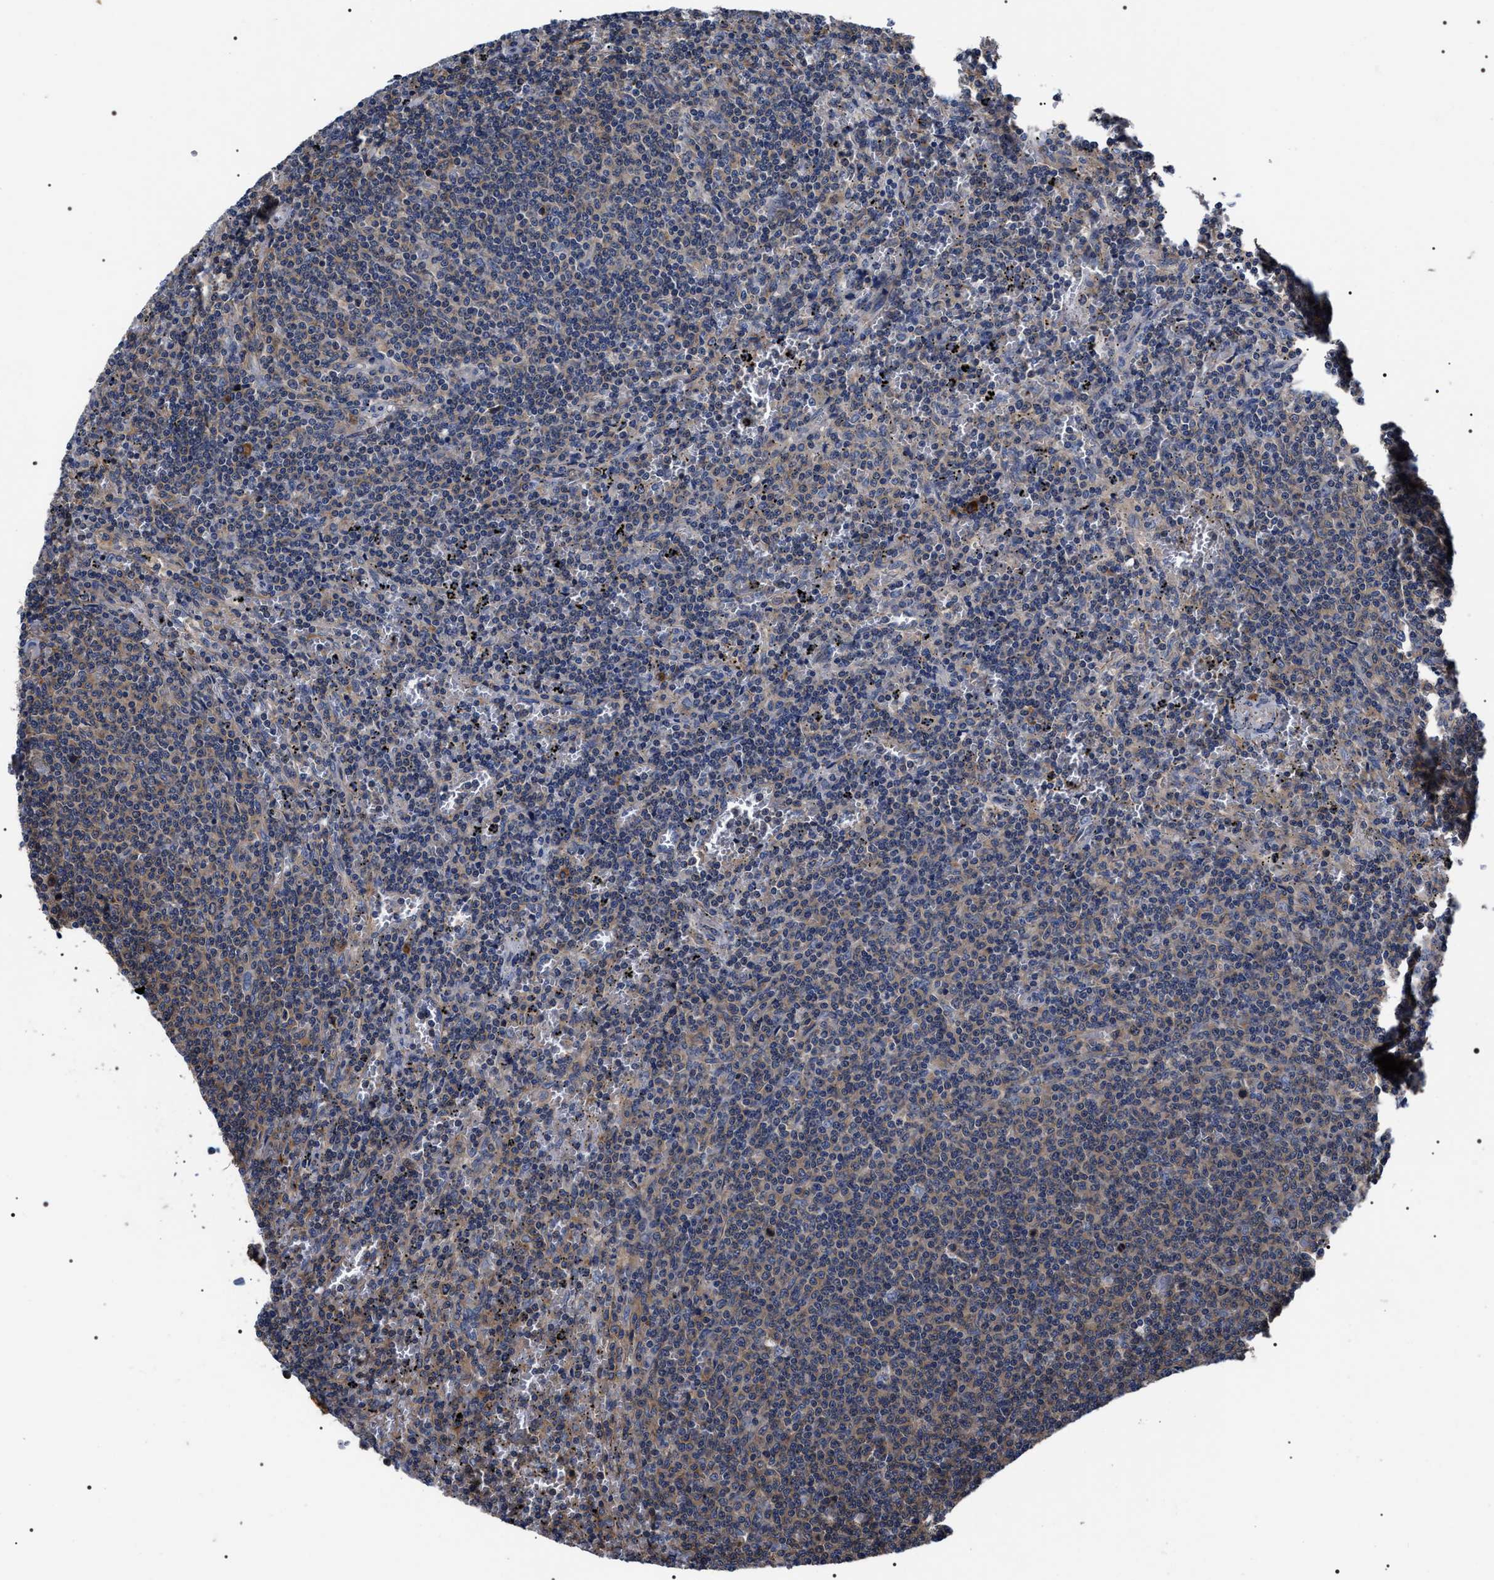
{"staining": {"intensity": "weak", "quantity": "<25%", "location": "cytoplasmic/membranous"}, "tissue": "lymphoma", "cell_type": "Tumor cells", "image_type": "cancer", "snomed": [{"axis": "morphology", "description": "Malignant lymphoma, non-Hodgkin's type, Low grade"}, {"axis": "topography", "description": "Spleen"}], "caption": "Tumor cells show no significant expression in low-grade malignant lymphoma, non-Hodgkin's type.", "gene": "MIS18A", "patient": {"sex": "female", "age": 50}}